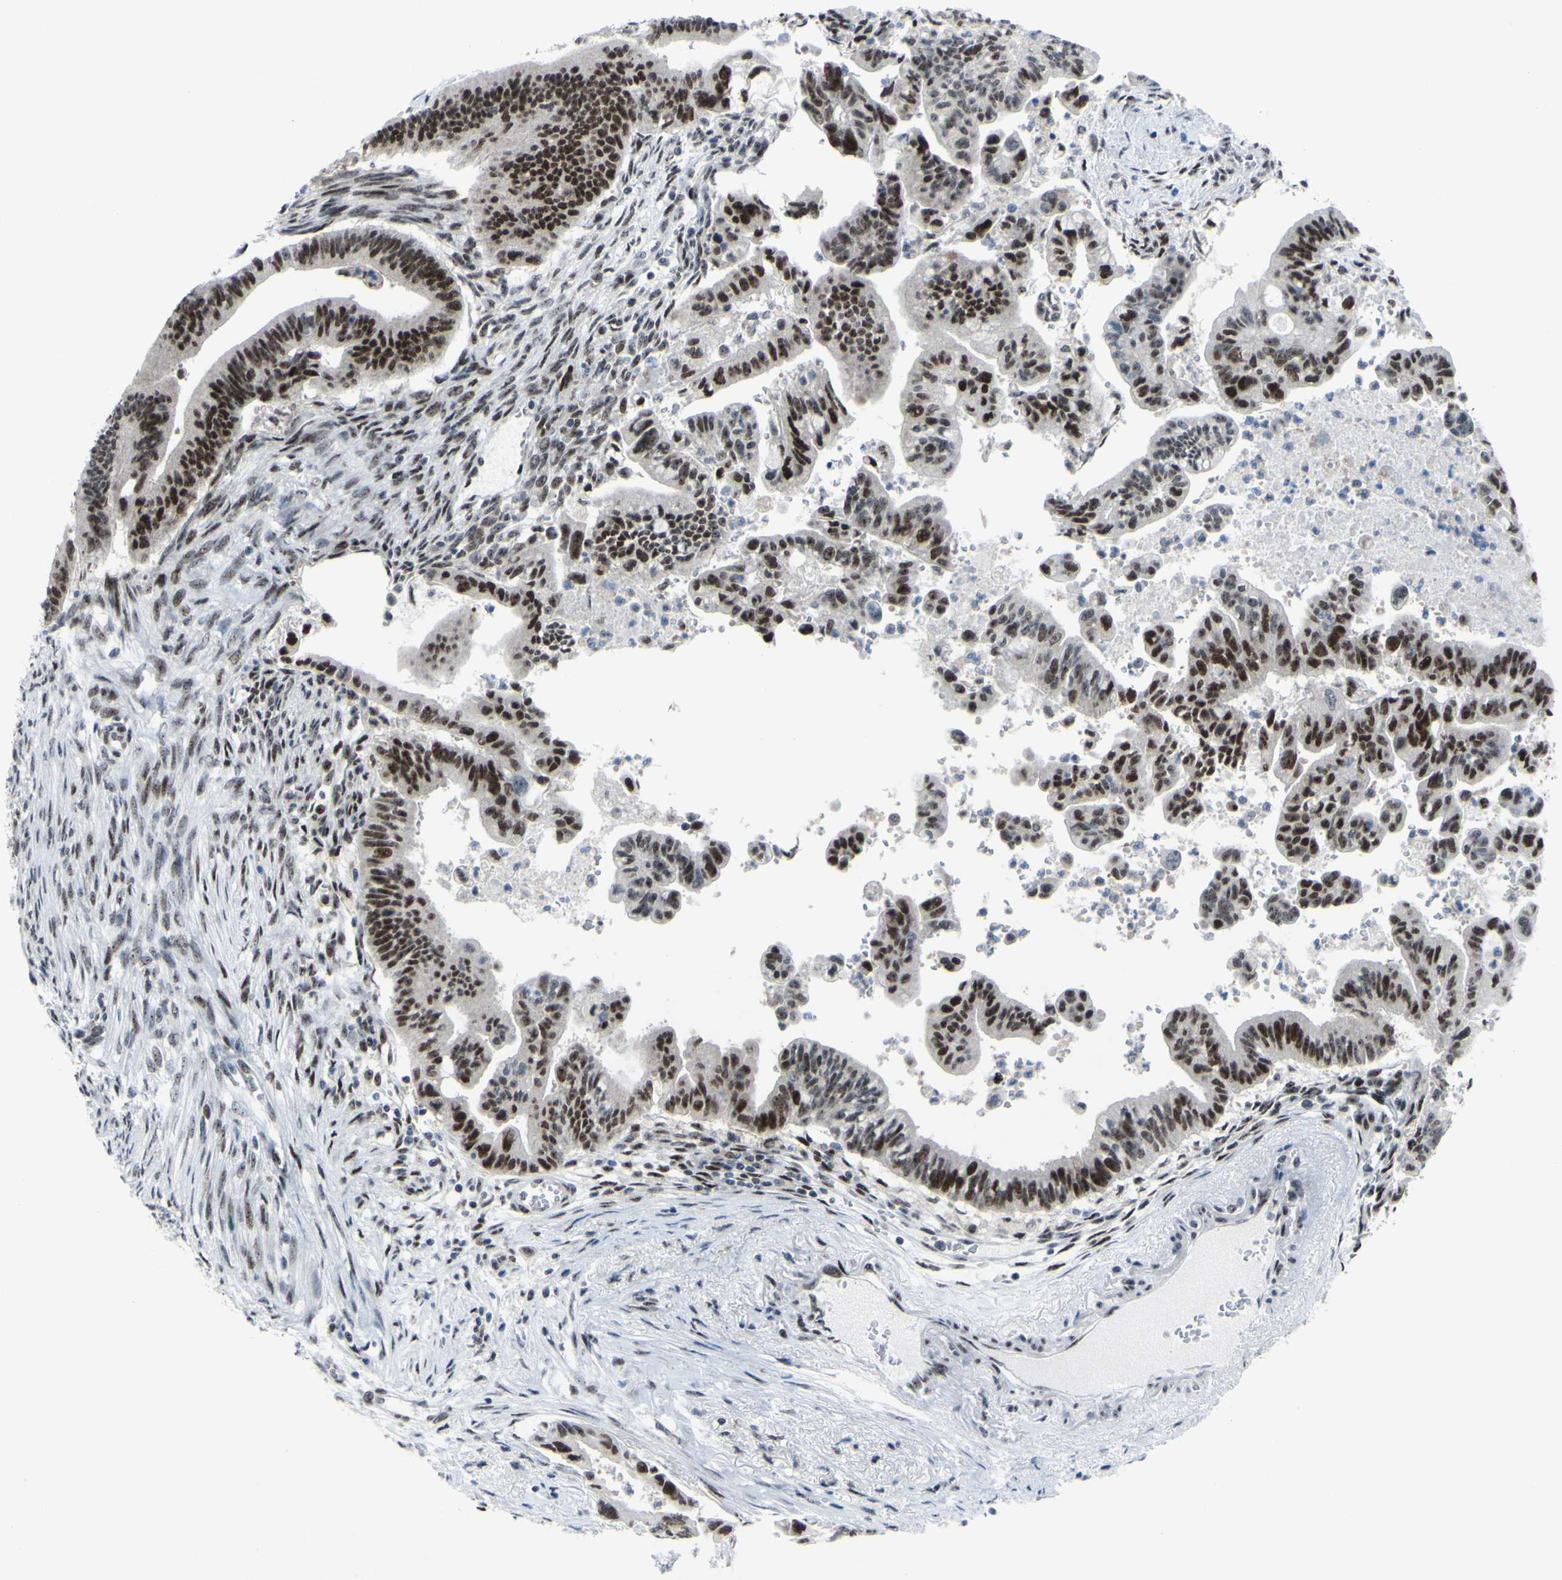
{"staining": {"intensity": "strong", "quantity": ">75%", "location": "nuclear"}, "tissue": "pancreatic cancer", "cell_type": "Tumor cells", "image_type": "cancer", "snomed": [{"axis": "morphology", "description": "Adenocarcinoma, NOS"}, {"axis": "topography", "description": "Pancreas"}], "caption": "Immunohistochemistry photomicrograph of human pancreatic adenocarcinoma stained for a protein (brown), which displays high levels of strong nuclear expression in approximately >75% of tumor cells.", "gene": "POLR1A", "patient": {"sex": "male", "age": 70}}